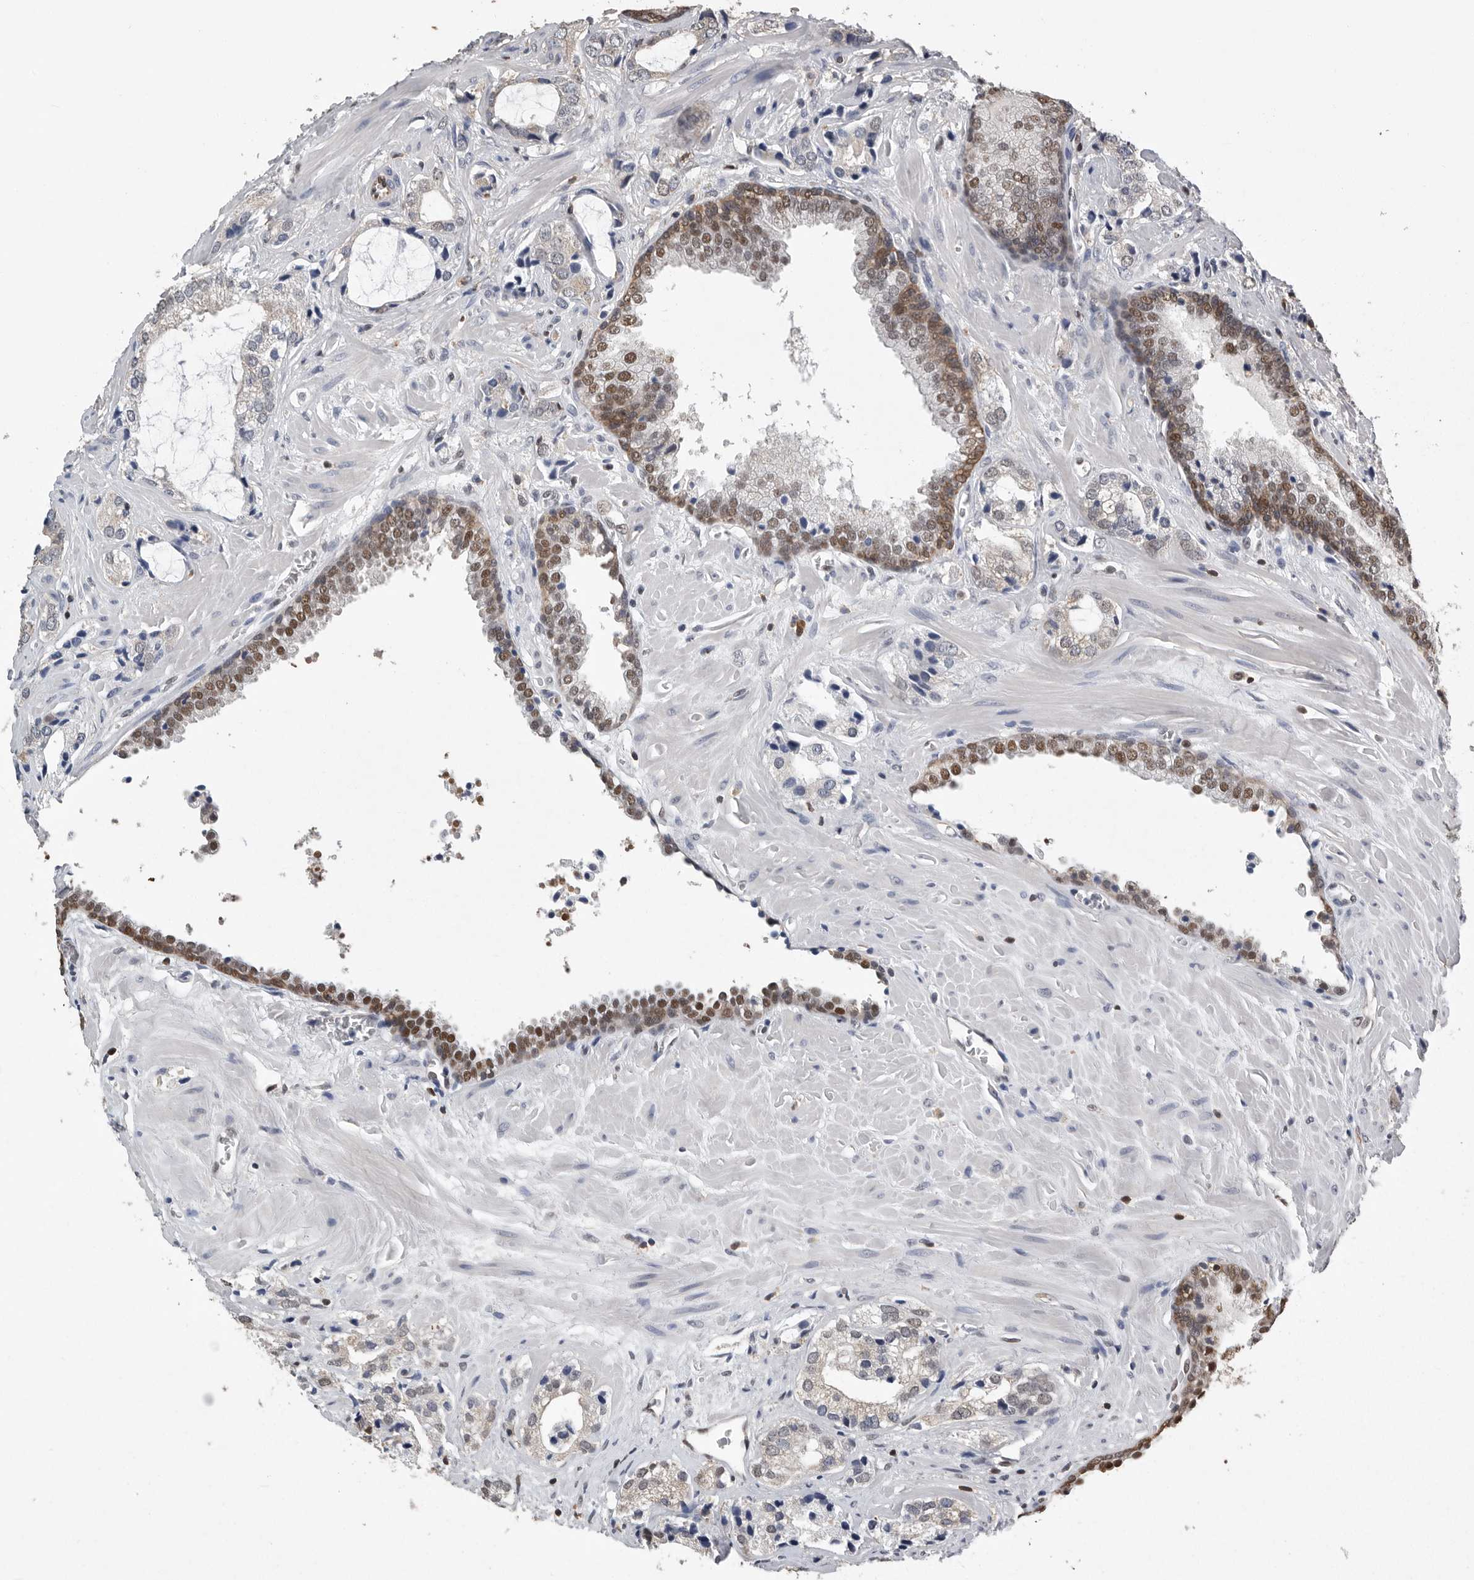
{"staining": {"intensity": "negative", "quantity": "none", "location": "none"}, "tissue": "prostate cancer", "cell_type": "Tumor cells", "image_type": "cancer", "snomed": [{"axis": "morphology", "description": "Adenocarcinoma, High grade"}, {"axis": "topography", "description": "Prostate"}], "caption": "Immunohistochemical staining of prostate cancer reveals no significant positivity in tumor cells.", "gene": "PDCD4", "patient": {"sex": "male", "age": 66}}